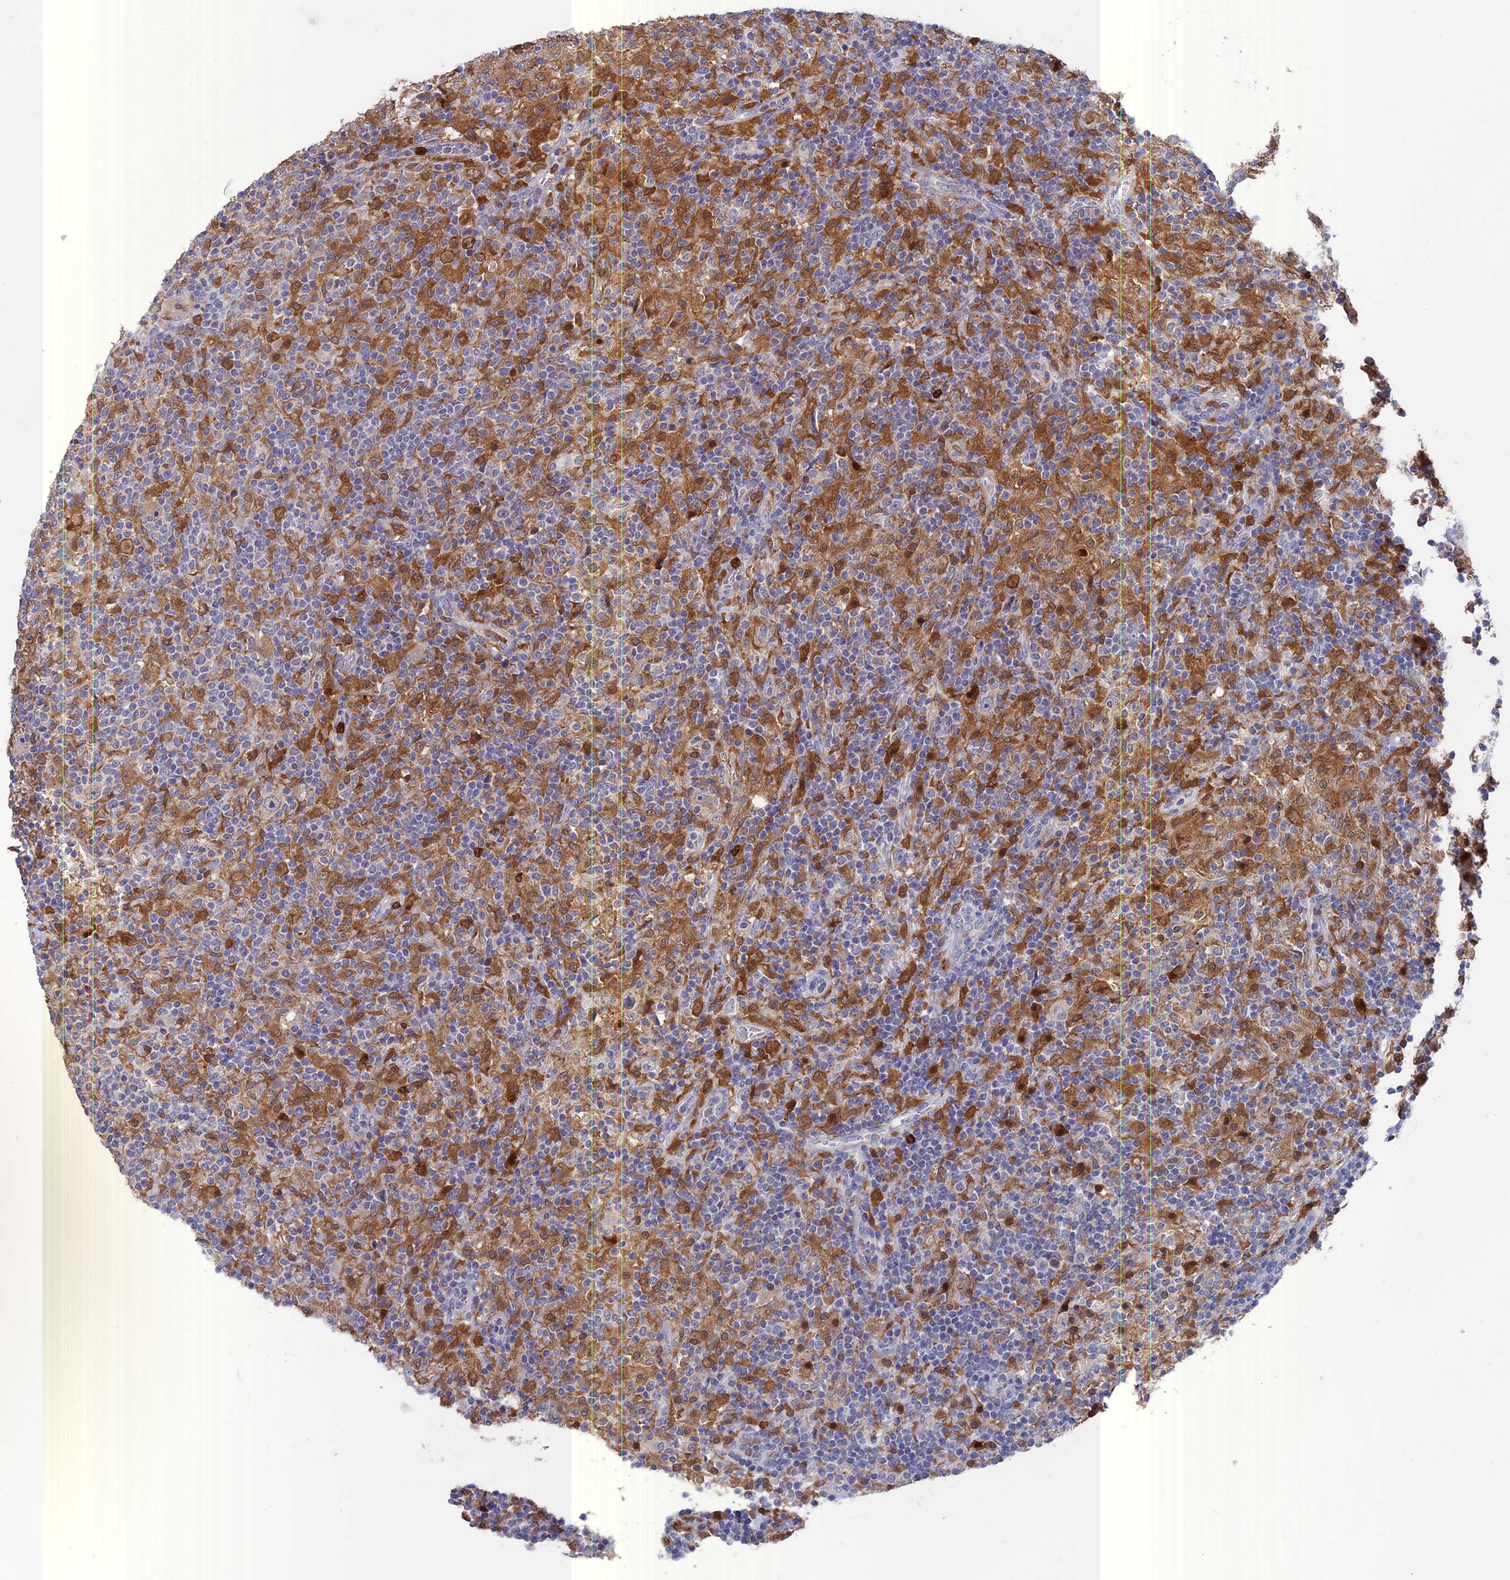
{"staining": {"intensity": "negative", "quantity": "none", "location": "none"}, "tissue": "lymphoma", "cell_type": "Tumor cells", "image_type": "cancer", "snomed": [{"axis": "morphology", "description": "Hodgkin's disease, NOS"}, {"axis": "topography", "description": "Lymph node"}], "caption": "IHC micrograph of neoplastic tissue: human lymphoma stained with DAB exhibits no significant protein positivity in tumor cells.", "gene": "NCF4", "patient": {"sex": "male", "age": 70}}